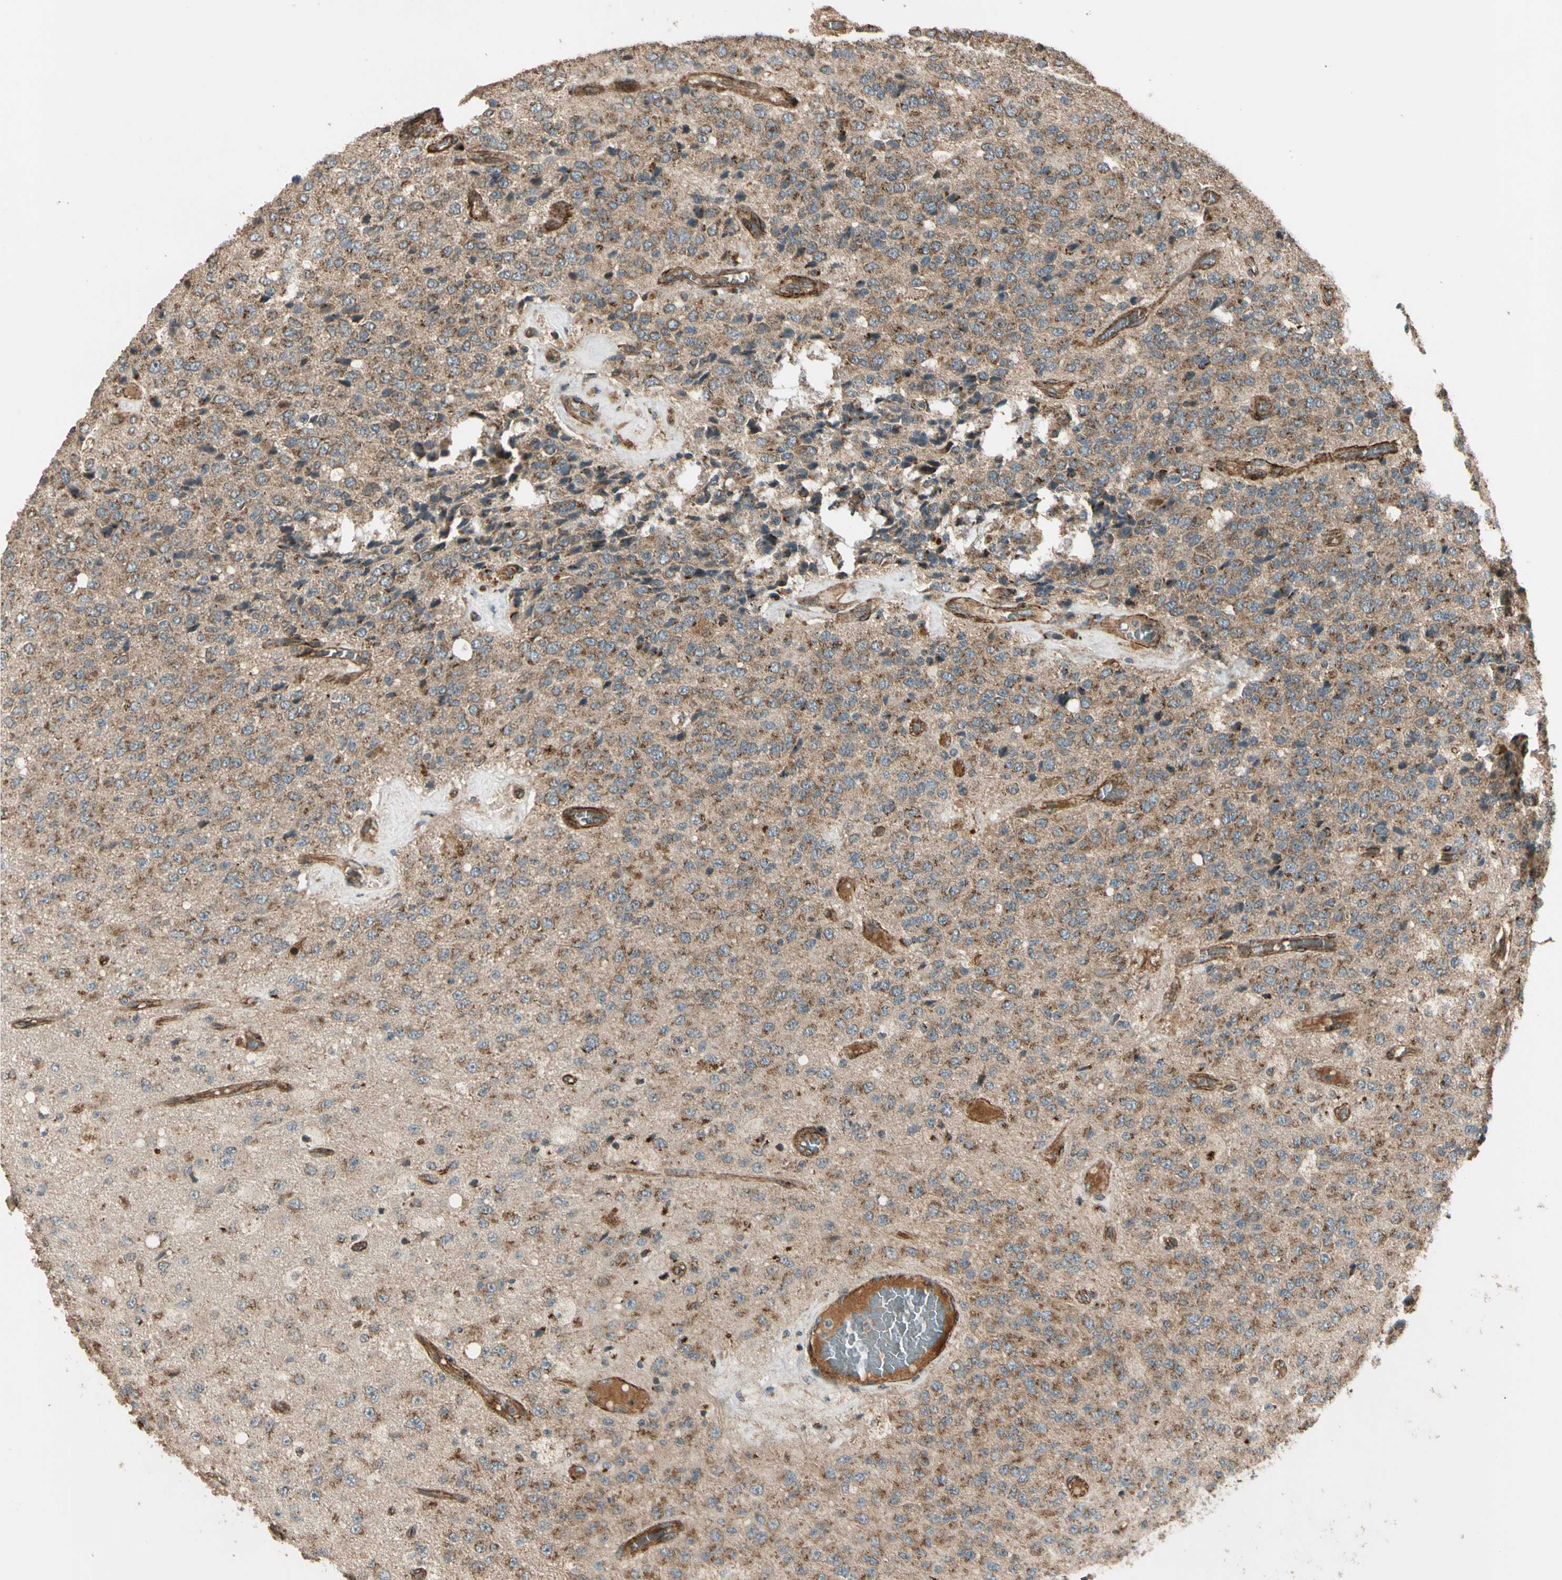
{"staining": {"intensity": "moderate", "quantity": ">75%", "location": "cytoplasmic/membranous"}, "tissue": "glioma", "cell_type": "Tumor cells", "image_type": "cancer", "snomed": [{"axis": "morphology", "description": "Glioma, malignant, High grade"}, {"axis": "topography", "description": "pancreas cauda"}], "caption": "Human malignant high-grade glioma stained for a protein (brown) demonstrates moderate cytoplasmic/membranous positive expression in about >75% of tumor cells.", "gene": "GCK", "patient": {"sex": "male", "age": 60}}